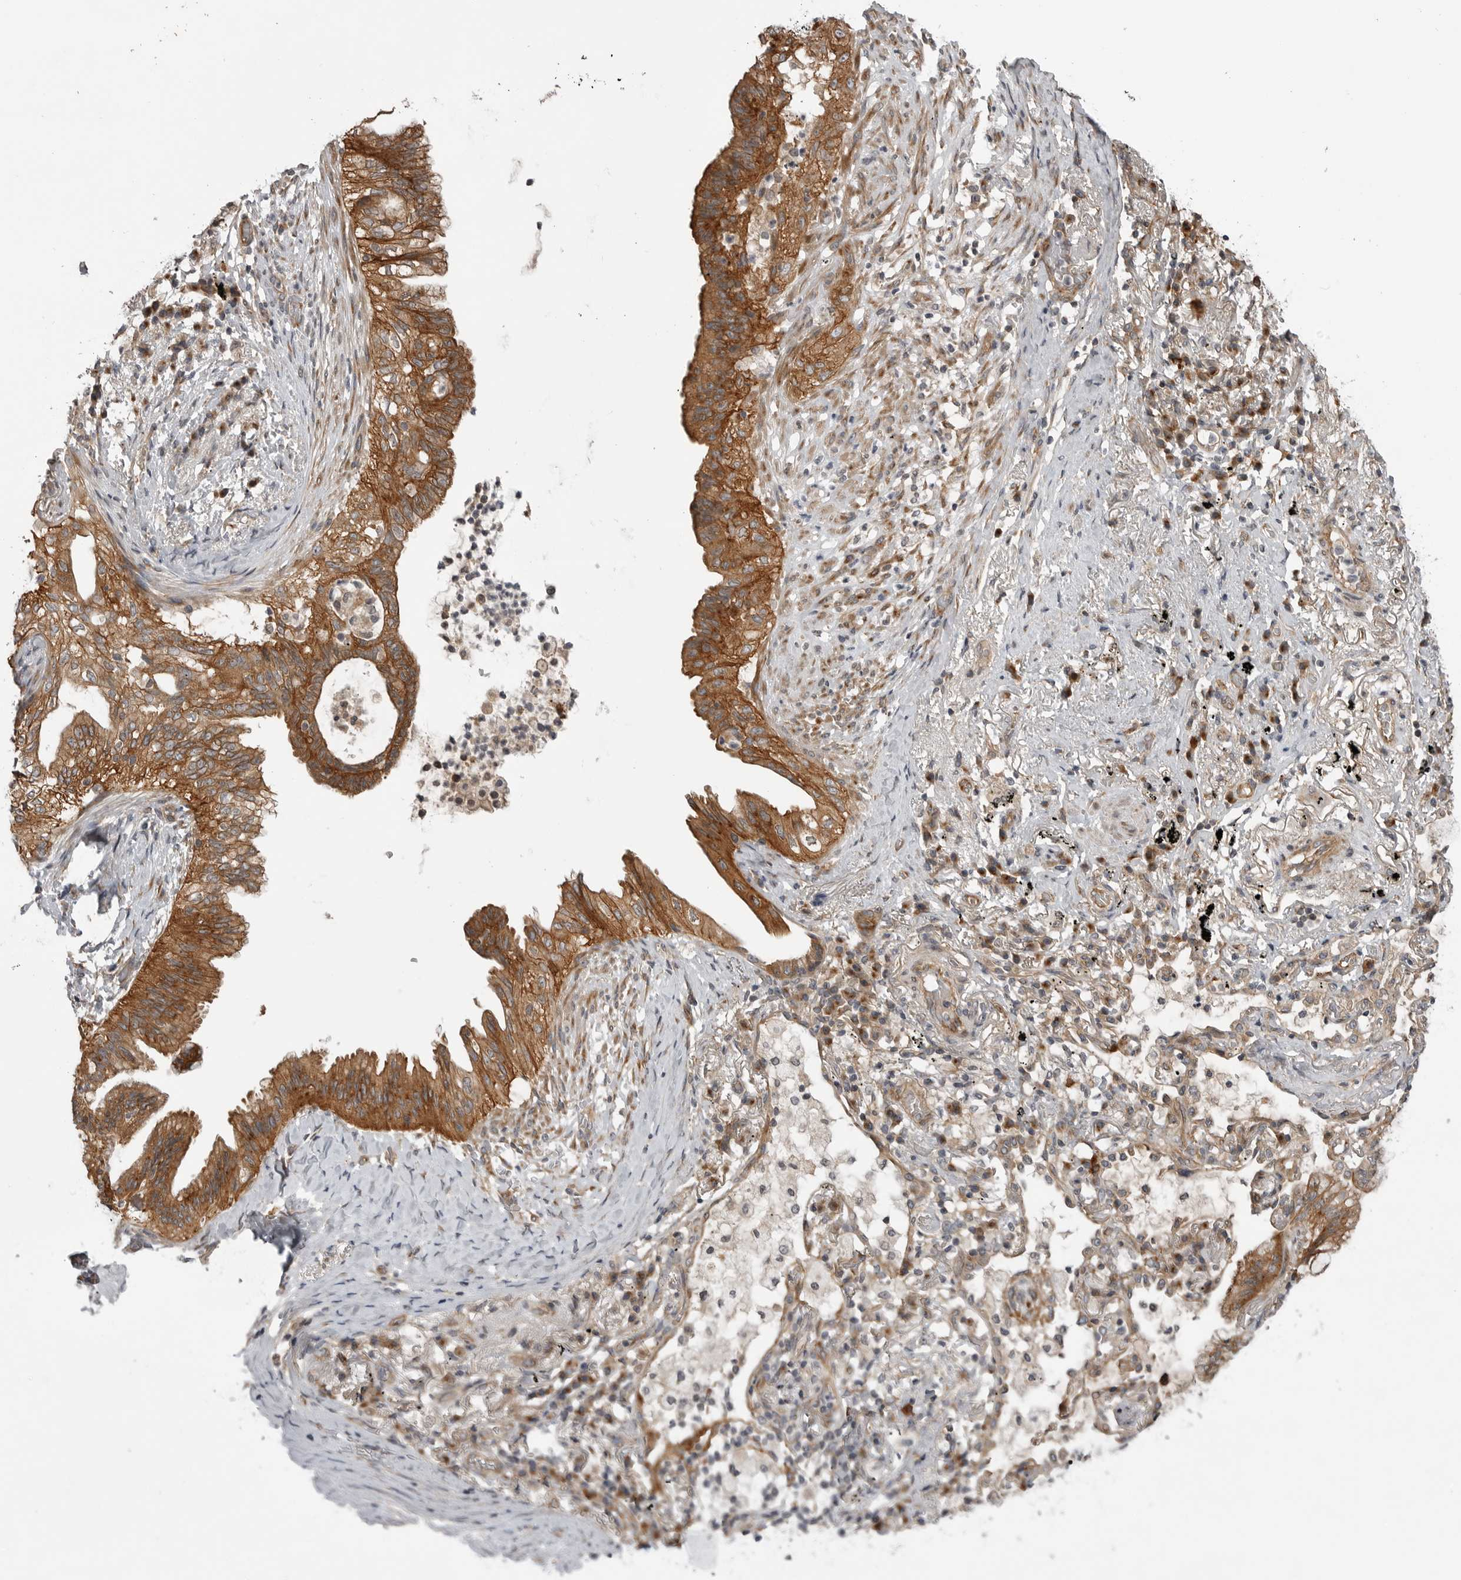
{"staining": {"intensity": "strong", "quantity": ">75%", "location": "cytoplasmic/membranous"}, "tissue": "lung cancer", "cell_type": "Tumor cells", "image_type": "cancer", "snomed": [{"axis": "morphology", "description": "Adenocarcinoma, NOS"}, {"axis": "topography", "description": "Lung"}], "caption": "Lung cancer (adenocarcinoma) tissue demonstrates strong cytoplasmic/membranous positivity in approximately >75% of tumor cells The staining is performed using DAB (3,3'-diaminobenzidine) brown chromogen to label protein expression. The nuclei are counter-stained blue using hematoxylin.", "gene": "LRRC45", "patient": {"sex": "female", "age": 70}}